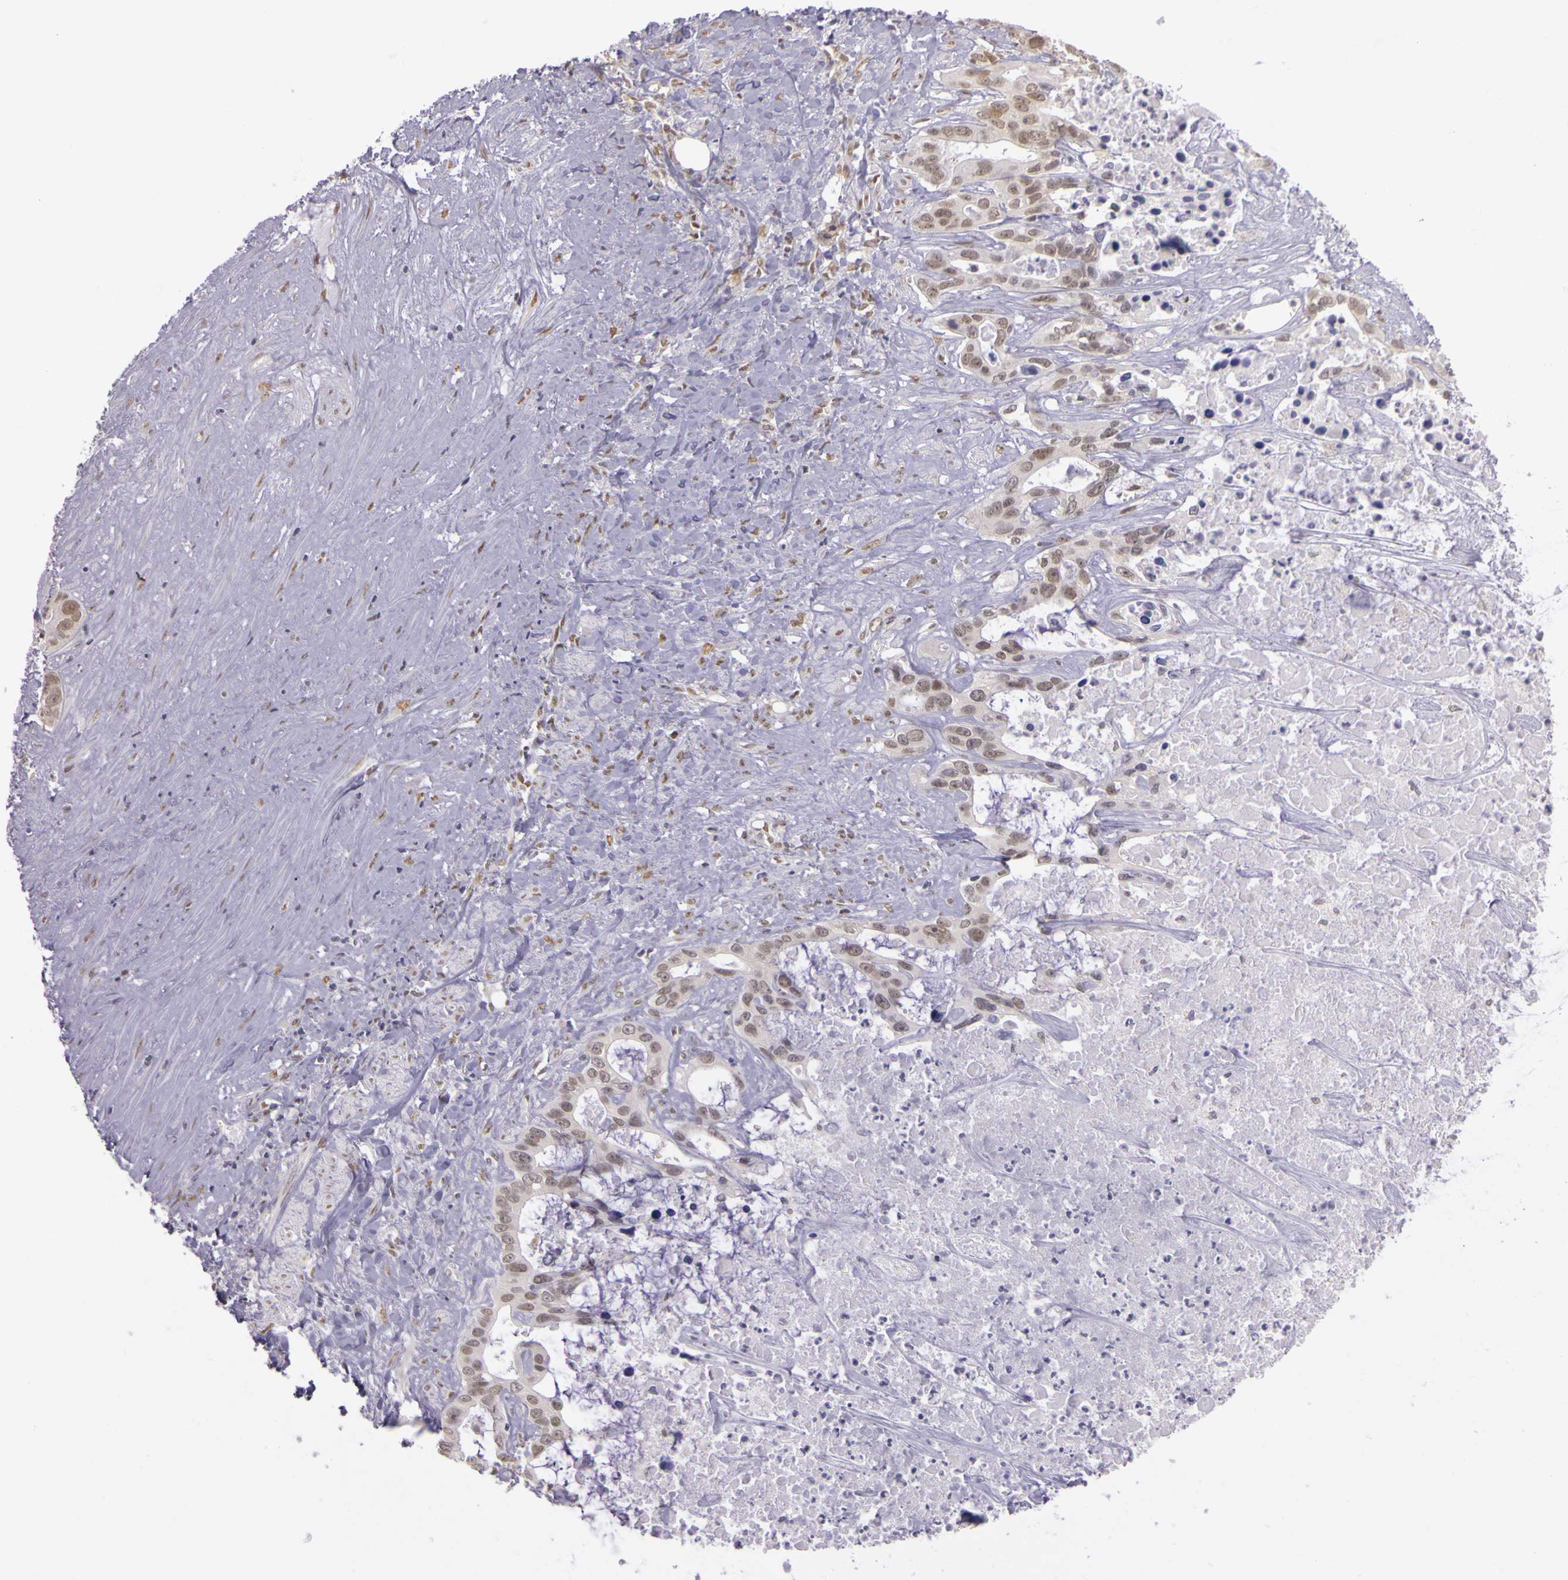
{"staining": {"intensity": "weak", "quantity": ">75%", "location": "nuclear"}, "tissue": "liver cancer", "cell_type": "Tumor cells", "image_type": "cancer", "snomed": [{"axis": "morphology", "description": "Cholangiocarcinoma"}, {"axis": "topography", "description": "Liver"}], "caption": "DAB (3,3'-diaminobenzidine) immunohistochemical staining of liver cancer (cholangiocarcinoma) demonstrates weak nuclear protein positivity in approximately >75% of tumor cells.", "gene": "WDR13", "patient": {"sex": "female", "age": 65}}